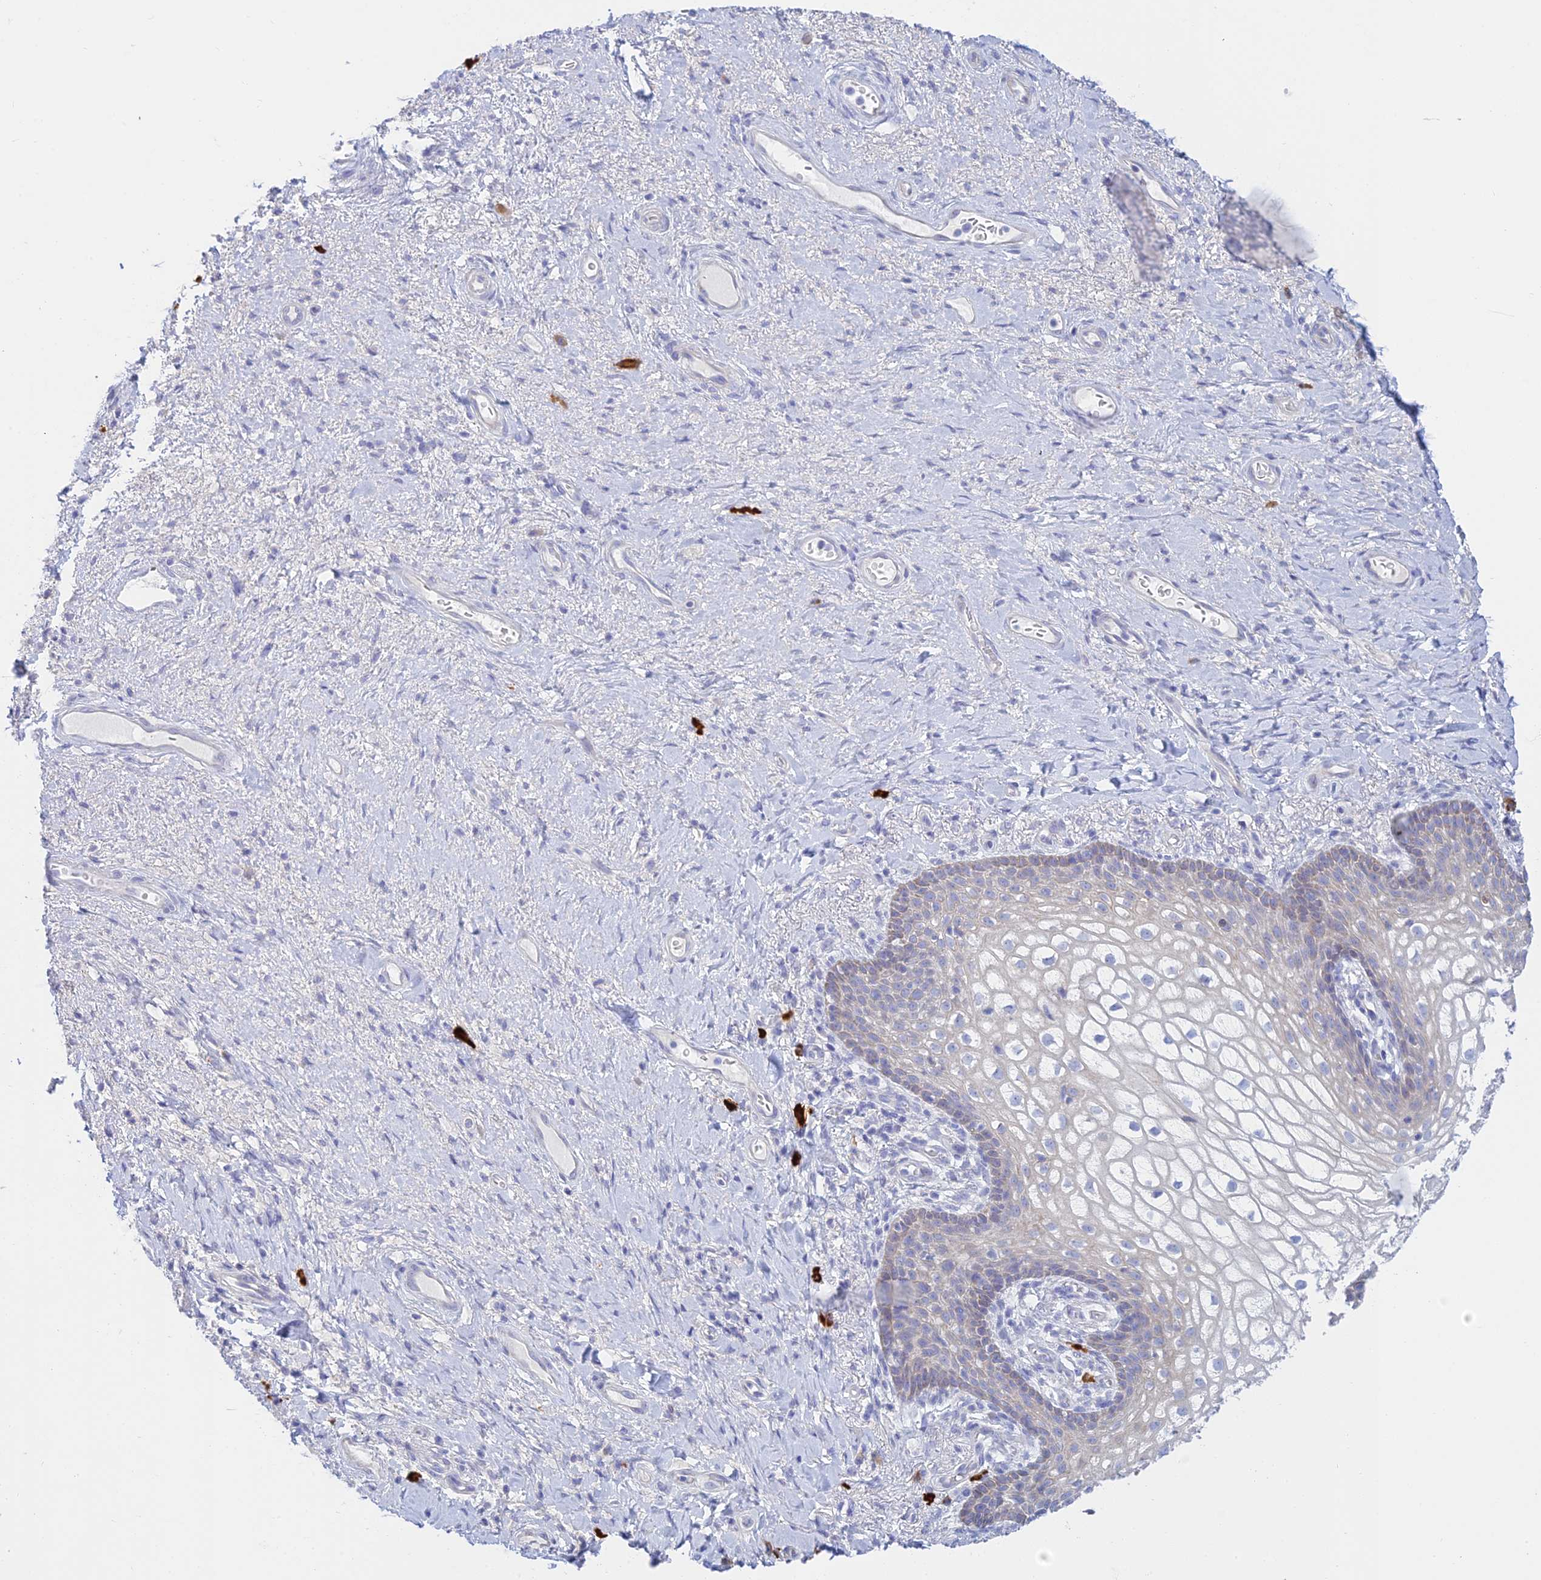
{"staining": {"intensity": "weak", "quantity": "<25%", "location": "cytoplasmic/membranous"}, "tissue": "vagina", "cell_type": "Squamous epithelial cells", "image_type": "normal", "snomed": [{"axis": "morphology", "description": "Normal tissue, NOS"}, {"axis": "topography", "description": "Vagina"}], "caption": "Histopathology image shows no significant protein positivity in squamous epithelial cells of benign vagina. Brightfield microscopy of immunohistochemistry (IHC) stained with DAB (brown) and hematoxylin (blue), captured at high magnification.", "gene": "CEP152", "patient": {"sex": "female", "age": 60}}